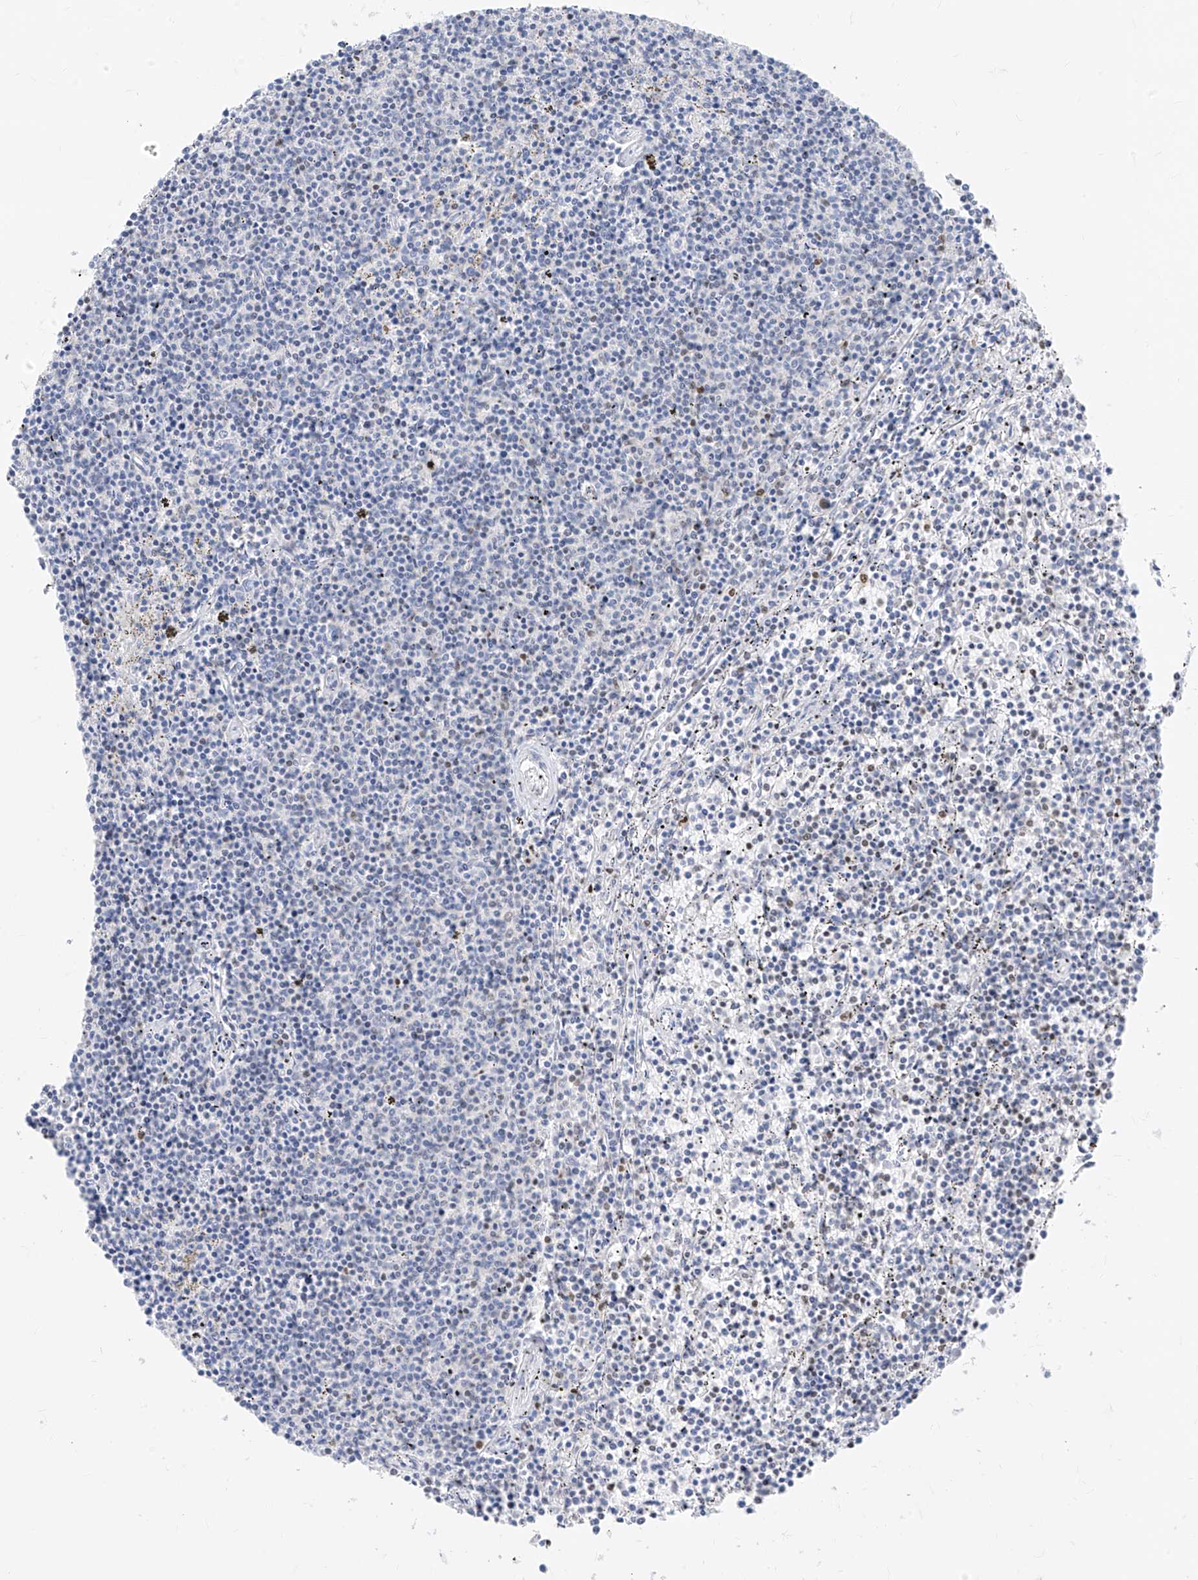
{"staining": {"intensity": "negative", "quantity": "none", "location": "none"}, "tissue": "lymphoma", "cell_type": "Tumor cells", "image_type": "cancer", "snomed": [{"axis": "morphology", "description": "Malignant lymphoma, non-Hodgkin's type, Low grade"}, {"axis": "topography", "description": "Spleen"}], "caption": "High magnification brightfield microscopy of lymphoma stained with DAB (3,3'-diaminobenzidine) (brown) and counterstained with hematoxylin (blue): tumor cells show no significant staining.", "gene": "TBX21", "patient": {"sex": "female", "age": 50}}